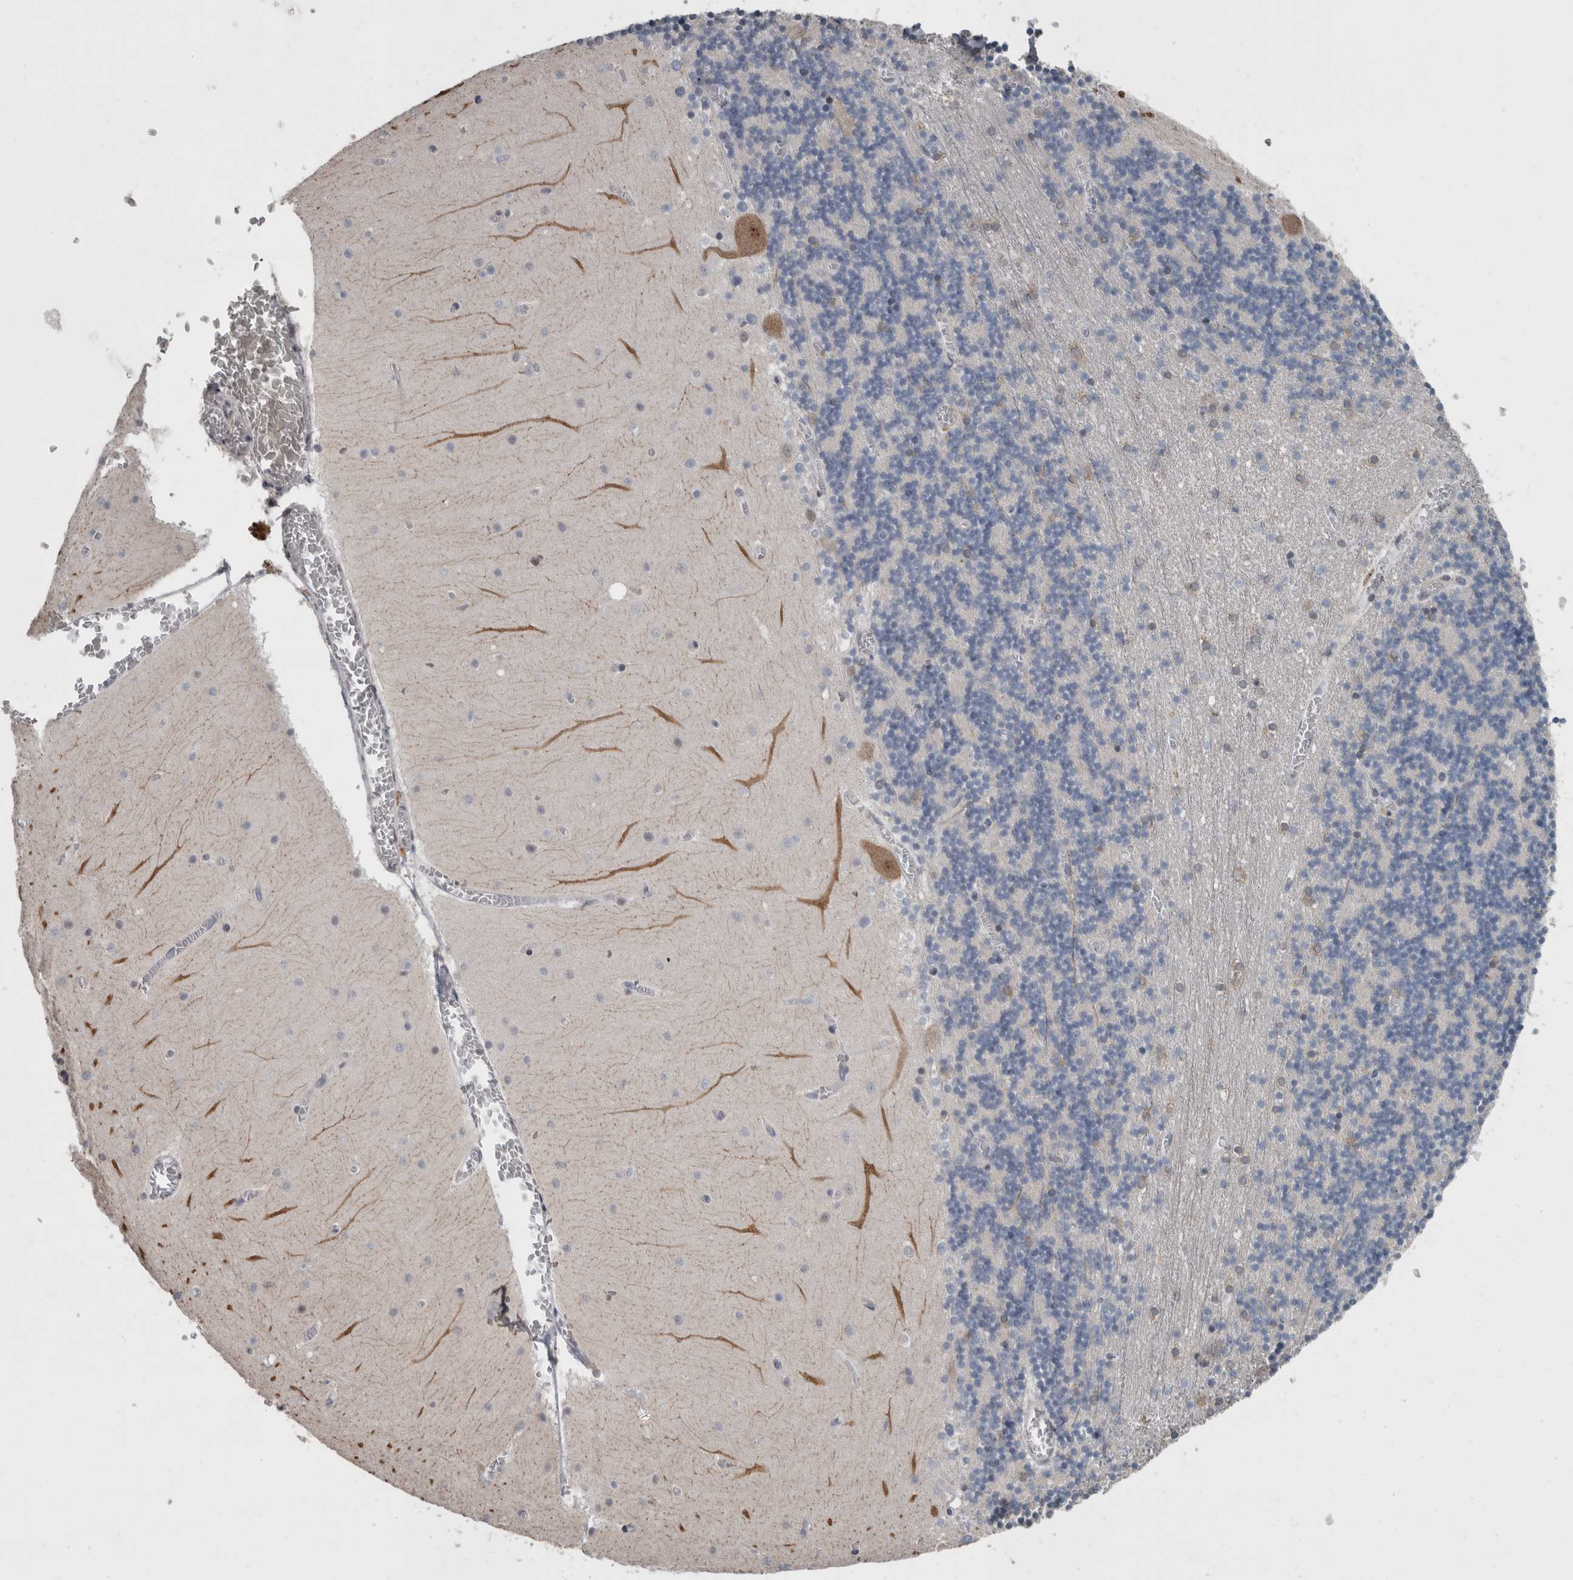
{"staining": {"intensity": "negative", "quantity": "none", "location": "none"}, "tissue": "cerebellum", "cell_type": "Cells in granular layer", "image_type": "normal", "snomed": [{"axis": "morphology", "description": "Normal tissue, NOS"}, {"axis": "topography", "description": "Cerebellum"}], "caption": "The IHC image has no significant positivity in cells in granular layer of cerebellum.", "gene": "ZBTB21", "patient": {"sex": "female", "age": 28}}